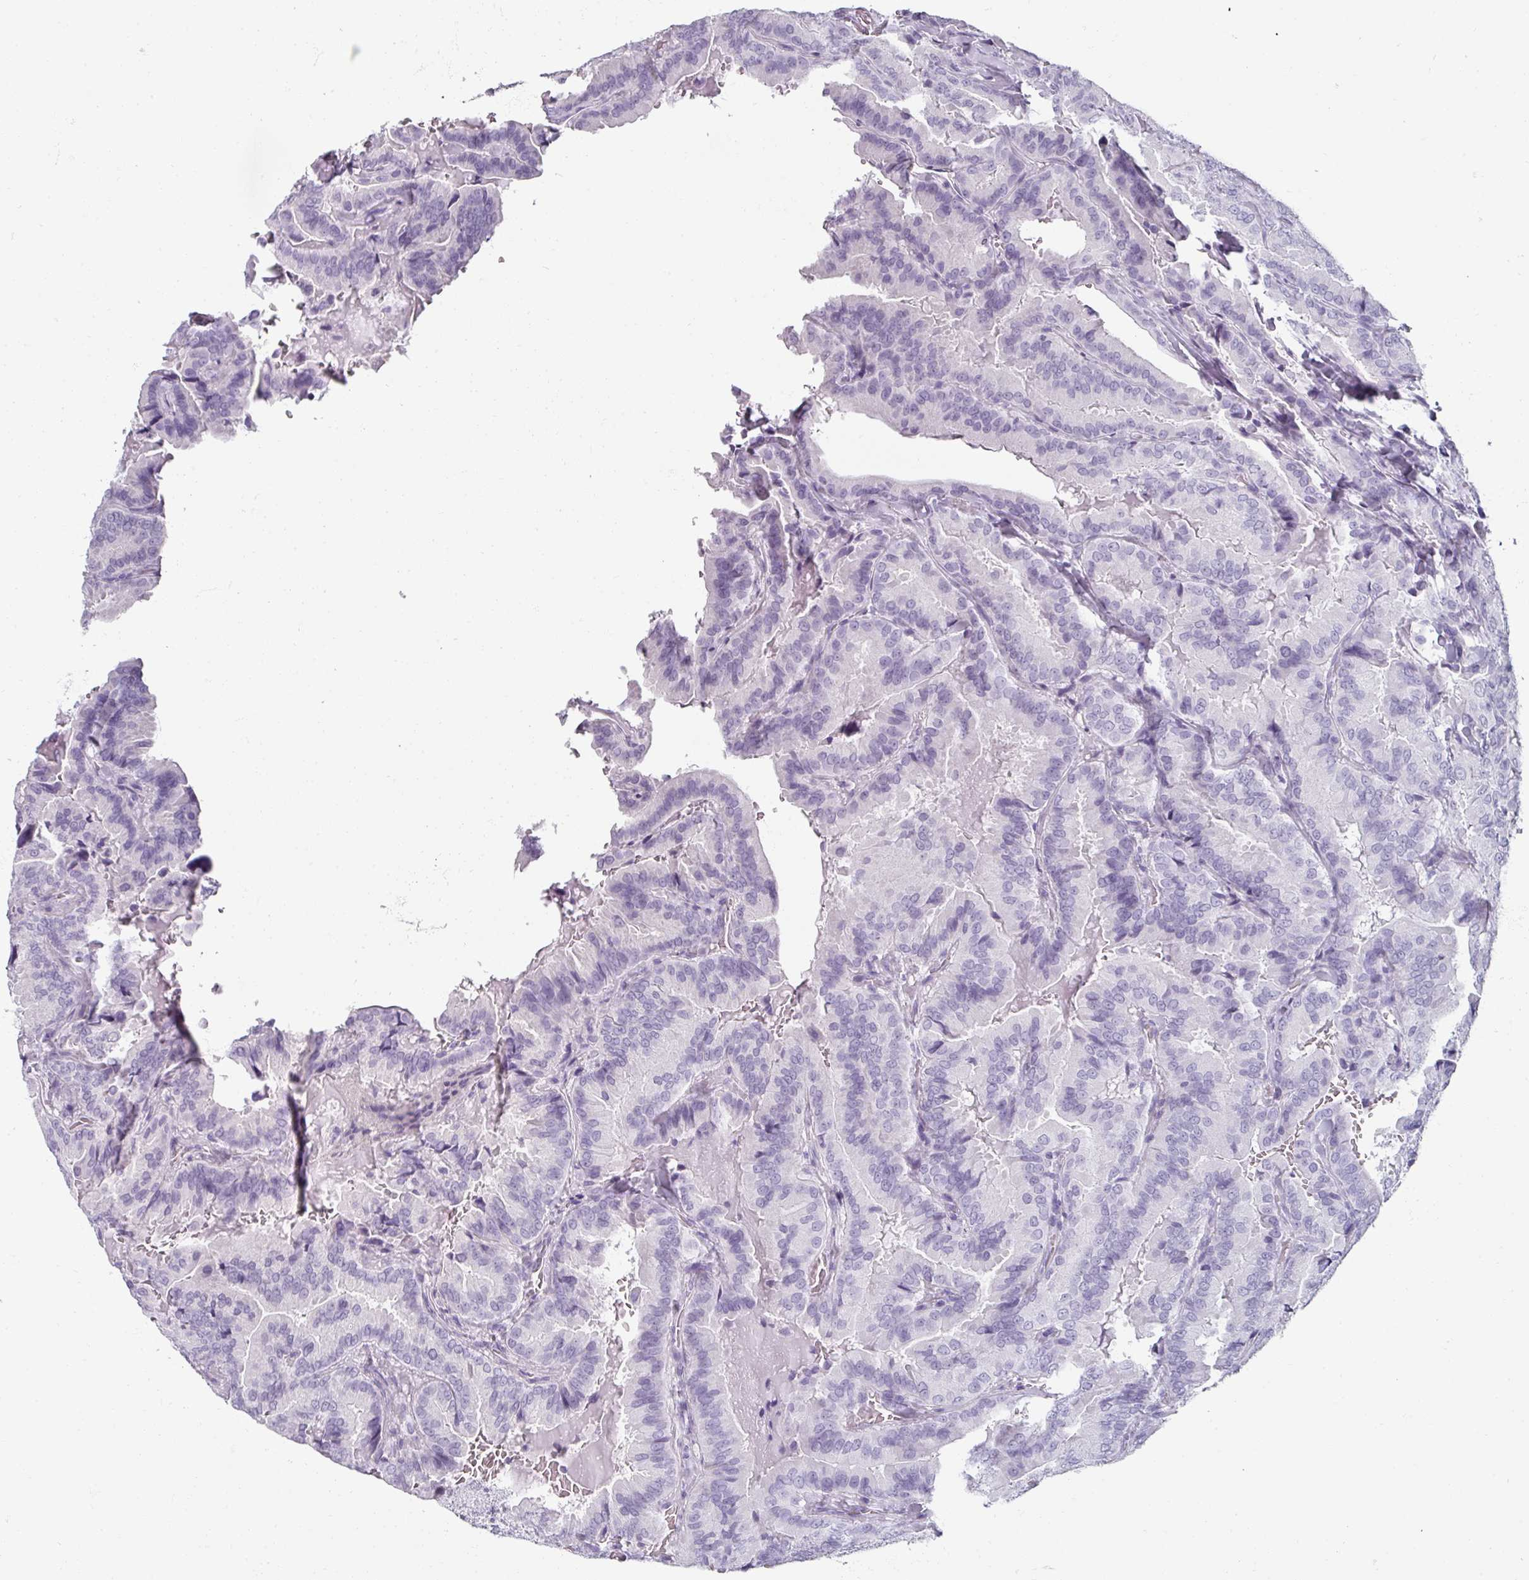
{"staining": {"intensity": "negative", "quantity": "none", "location": "none"}, "tissue": "thyroid cancer", "cell_type": "Tumor cells", "image_type": "cancer", "snomed": [{"axis": "morphology", "description": "Papillary adenocarcinoma, NOS"}, {"axis": "topography", "description": "Thyroid gland"}], "caption": "IHC of human papillary adenocarcinoma (thyroid) reveals no expression in tumor cells.", "gene": "REG3G", "patient": {"sex": "male", "age": 61}}